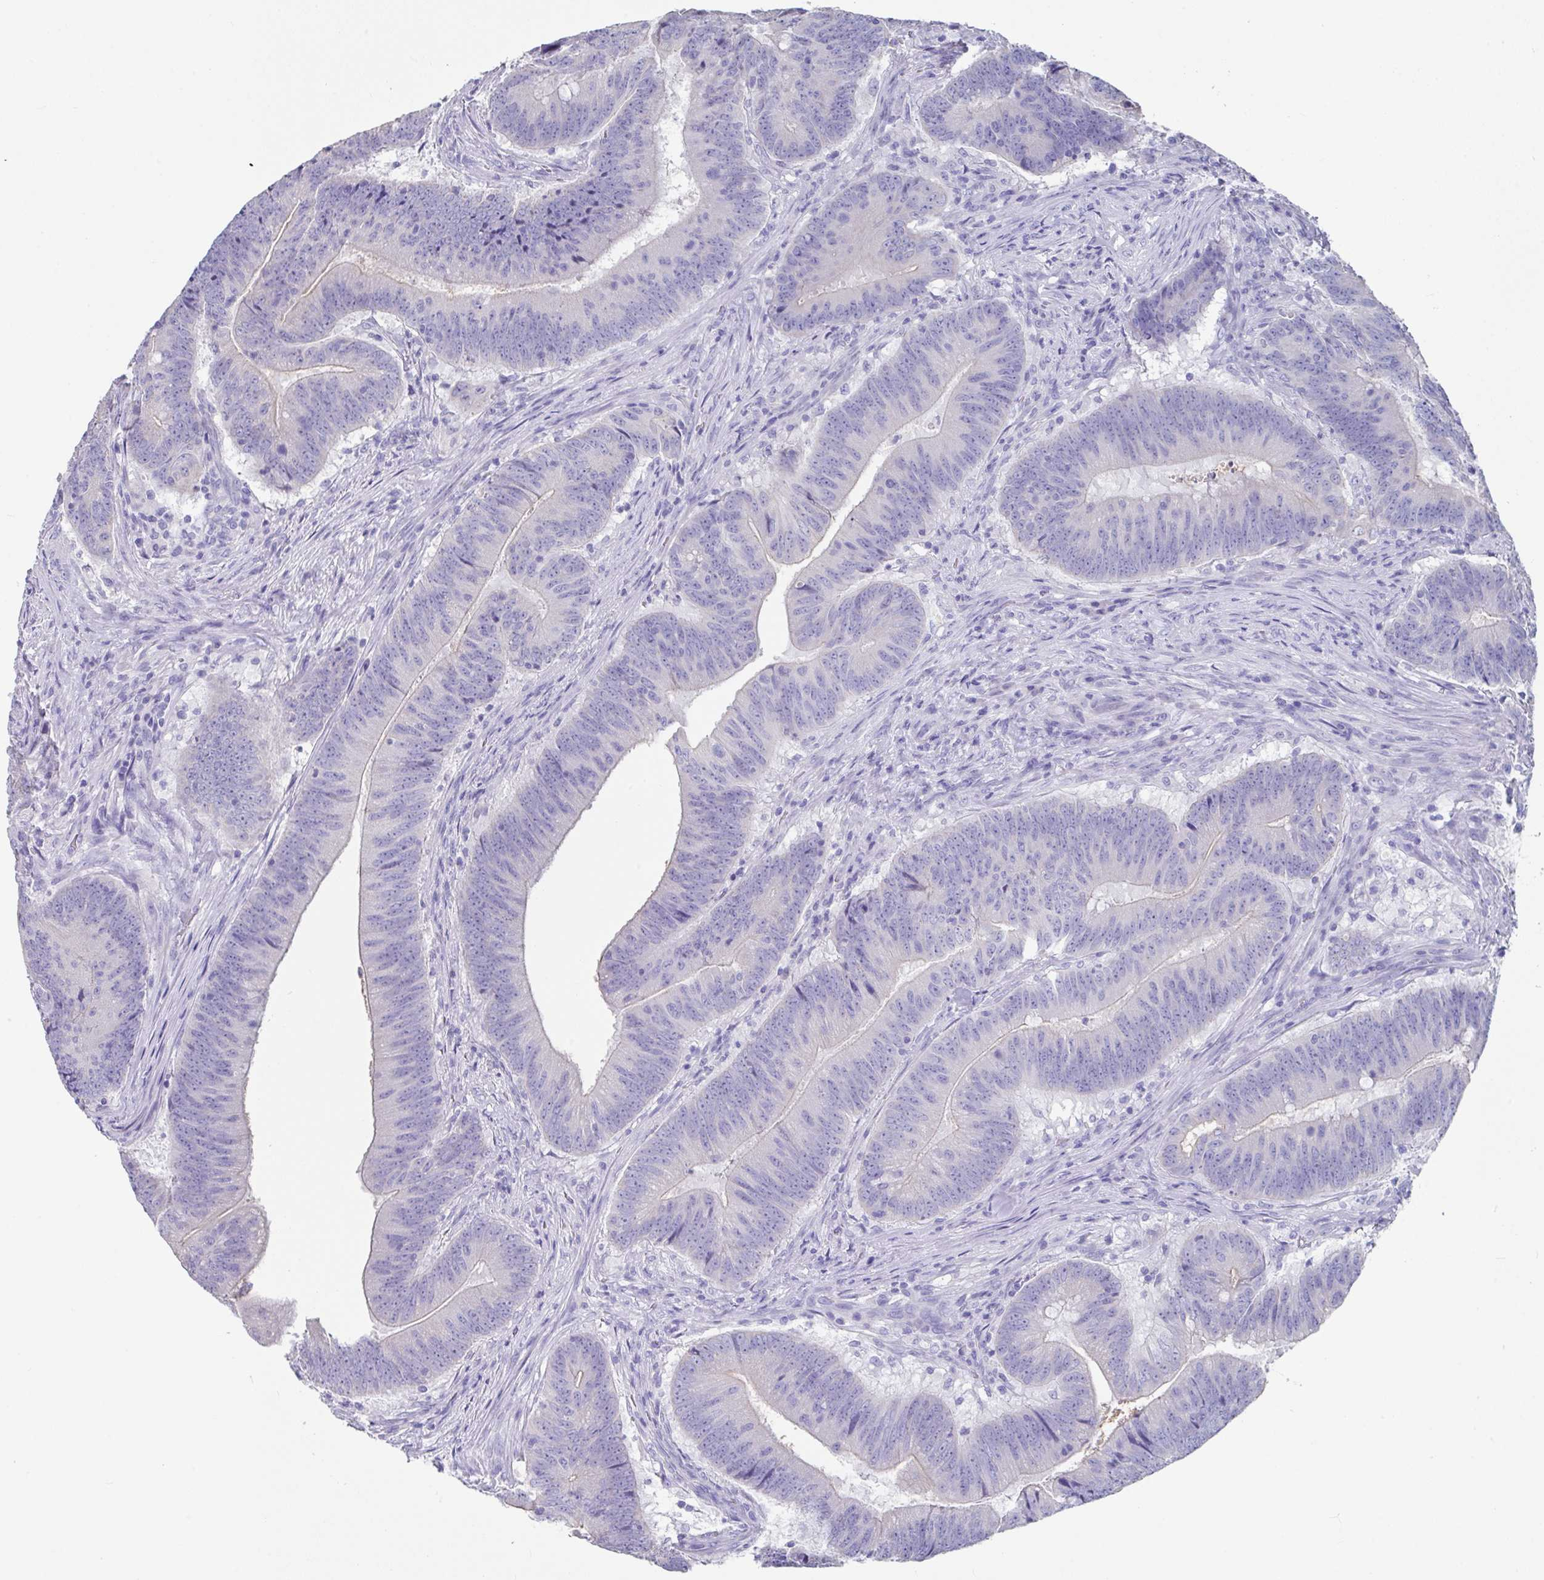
{"staining": {"intensity": "negative", "quantity": "none", "location": "none"}, "tissue": "colorectal cancer", "cell_type": "Tumor cells", "image_type": "cancer", "snomed": [{"axis": "morphology", "description": "Adenocarcinoma, NOS"}, {"axis": "topography", "description": "Colon"}], "caption": "The micrograph reveals no staining of tumor cells in colorectal cancer (adenocarcinoma).", "gene": "SLC44A4", "patient": {"sex": "female", "age": 87}}